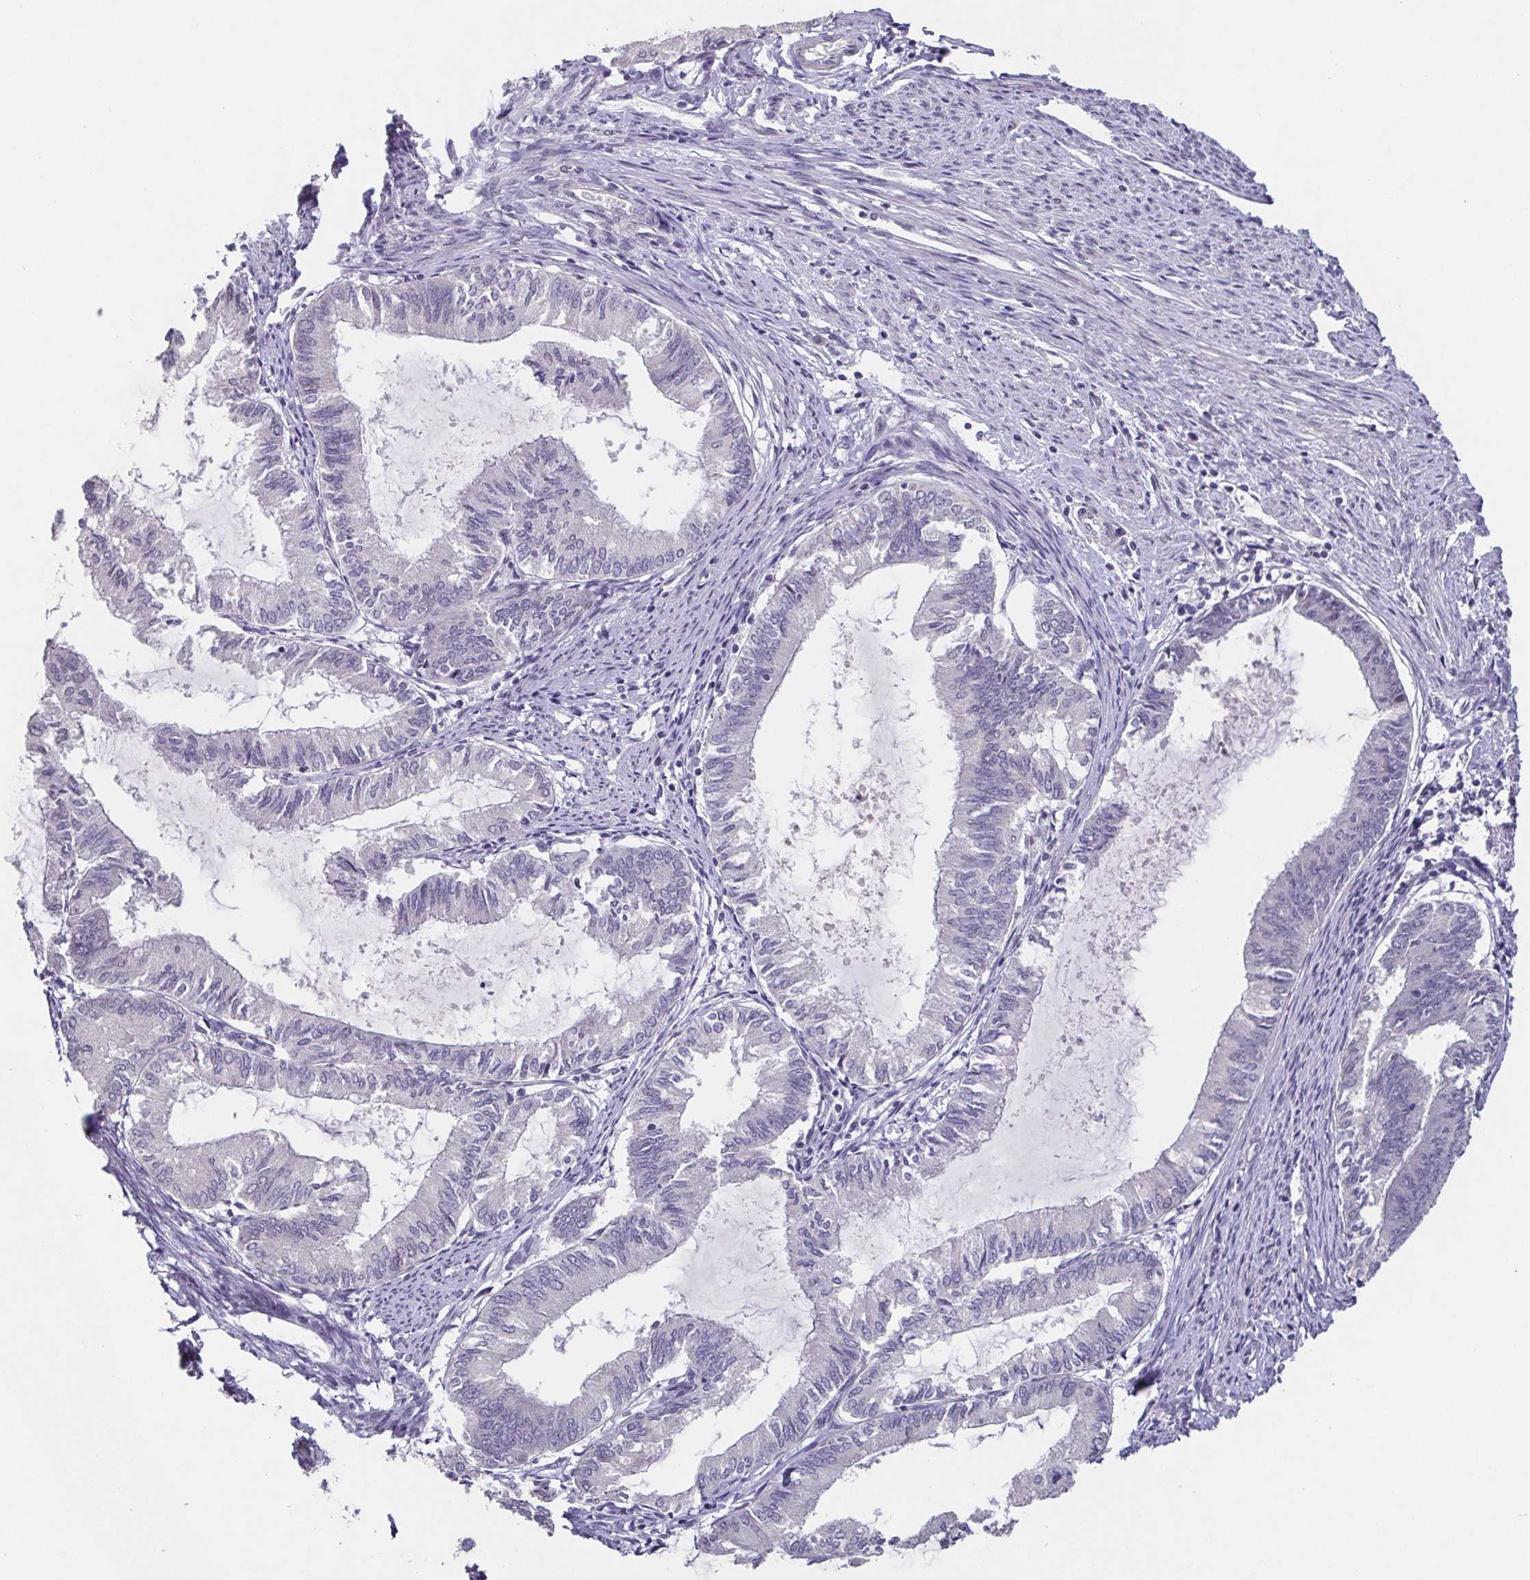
{"staining": {"intensity": "negative", "quantity": "none", "location": "none"}, "tissue": "endometrial cancer", "cell_type": "Tumor cells", "image_type": "cancer", "snomed": [{"axis": "morphology", "description": "Adenocarcinoma, NOS"}, {"axis": "topography", "description": "Endometrium"}], "caption": "This is an immunohistochemistry image of endometrial adenocarcinoma. There is no expression in tumor cells.", "gene": "GHRL", "patient": {"sex": "female", "age": 86}}